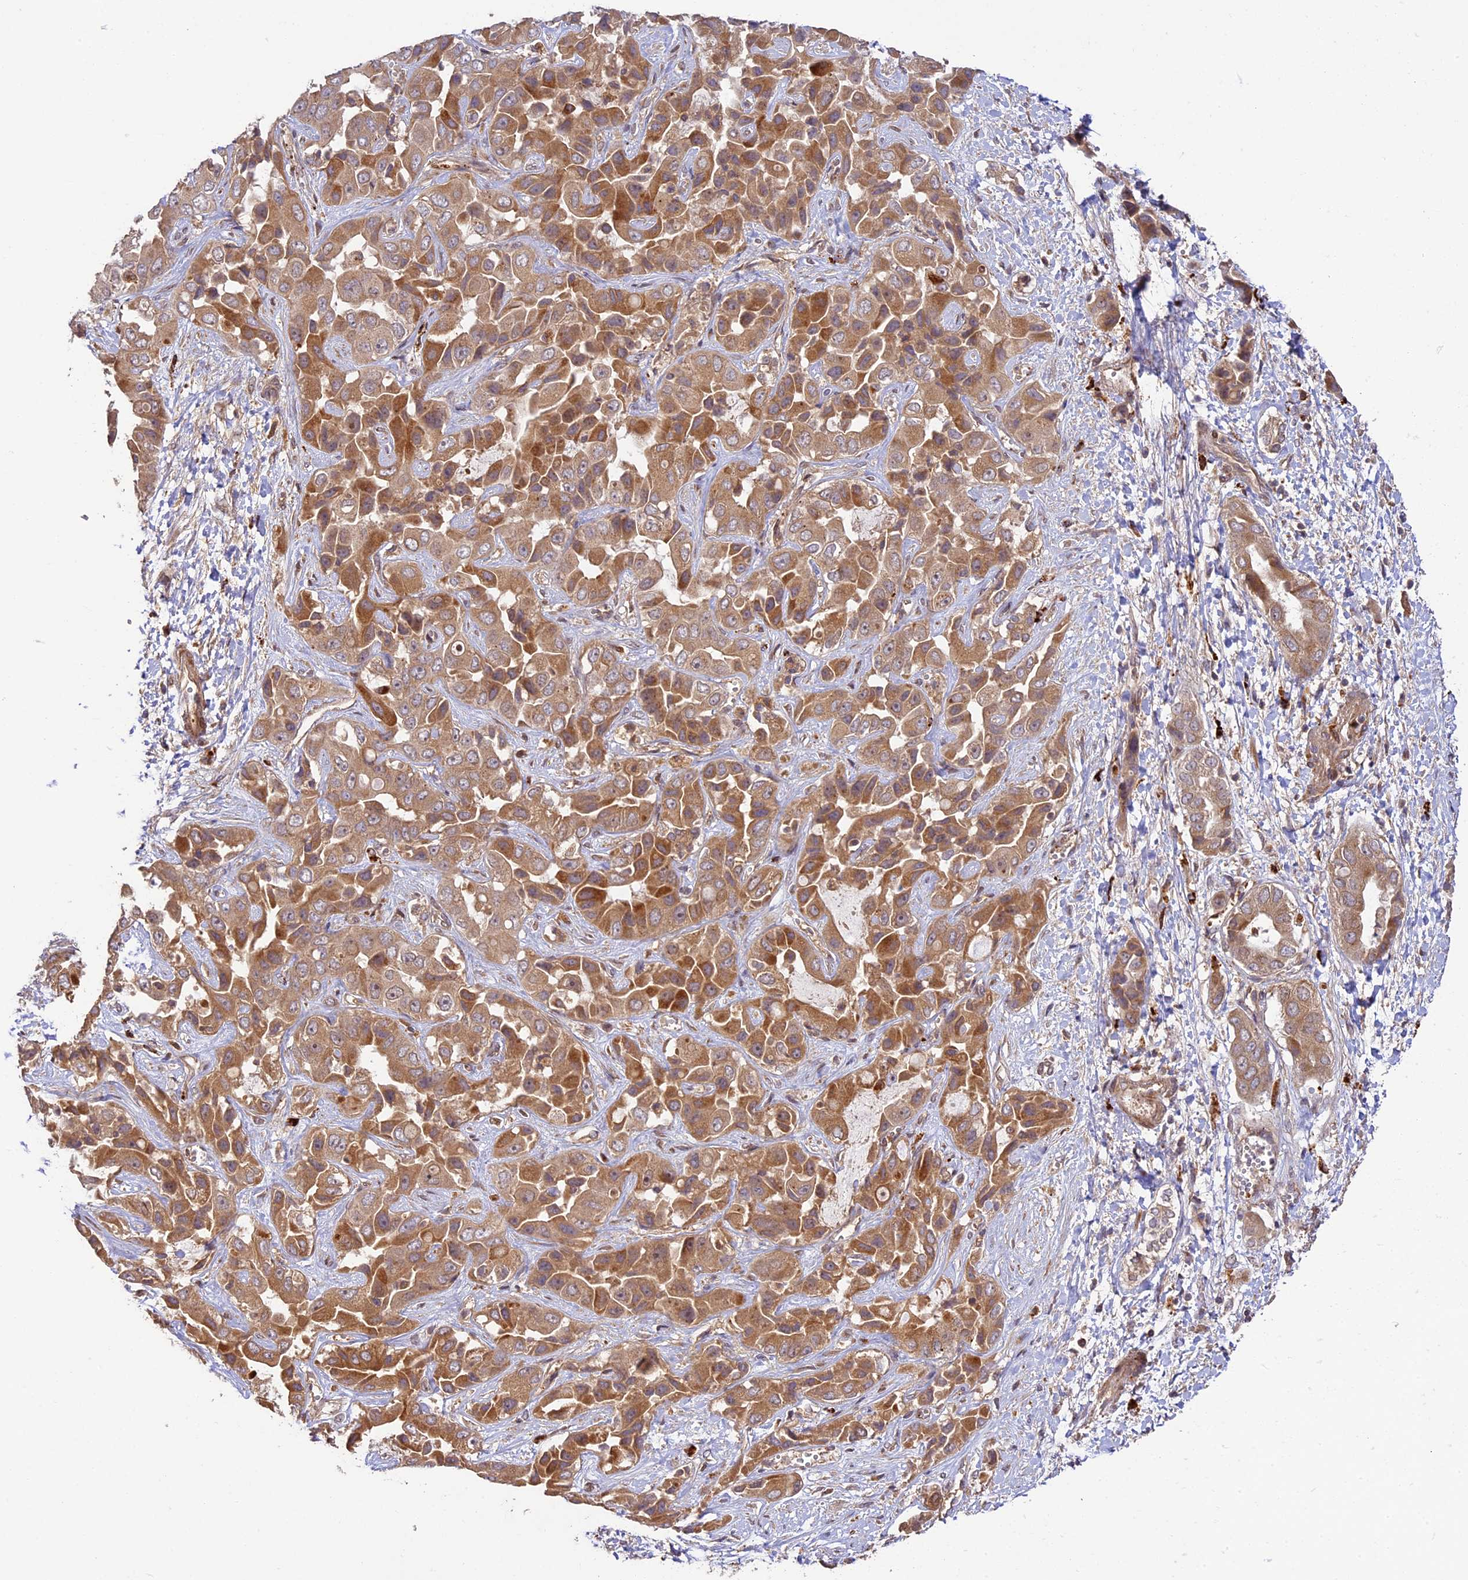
{"staining": {"intensity": "moderate", "quantity": ">75%", "location": "cytoplasmic/membranous"}, "tissue": "liver cancer", "cell_type": "Tumor cells", "image_type": "cancer", "snomed": [{"axis": "morphology", "description": "Cholangiocarcinoma"}, {"axis": "topography", "description": "Liver"}], "caption": "Immunohistochemistry (IHC) of human cholangiocarcinoma (liver) reveals medium levels of moderate cytoplasmic/membranous positivity in about >75% of tumor cells.", "gene": "DGKH", "patient": {"sex": "female", "age": 52}}